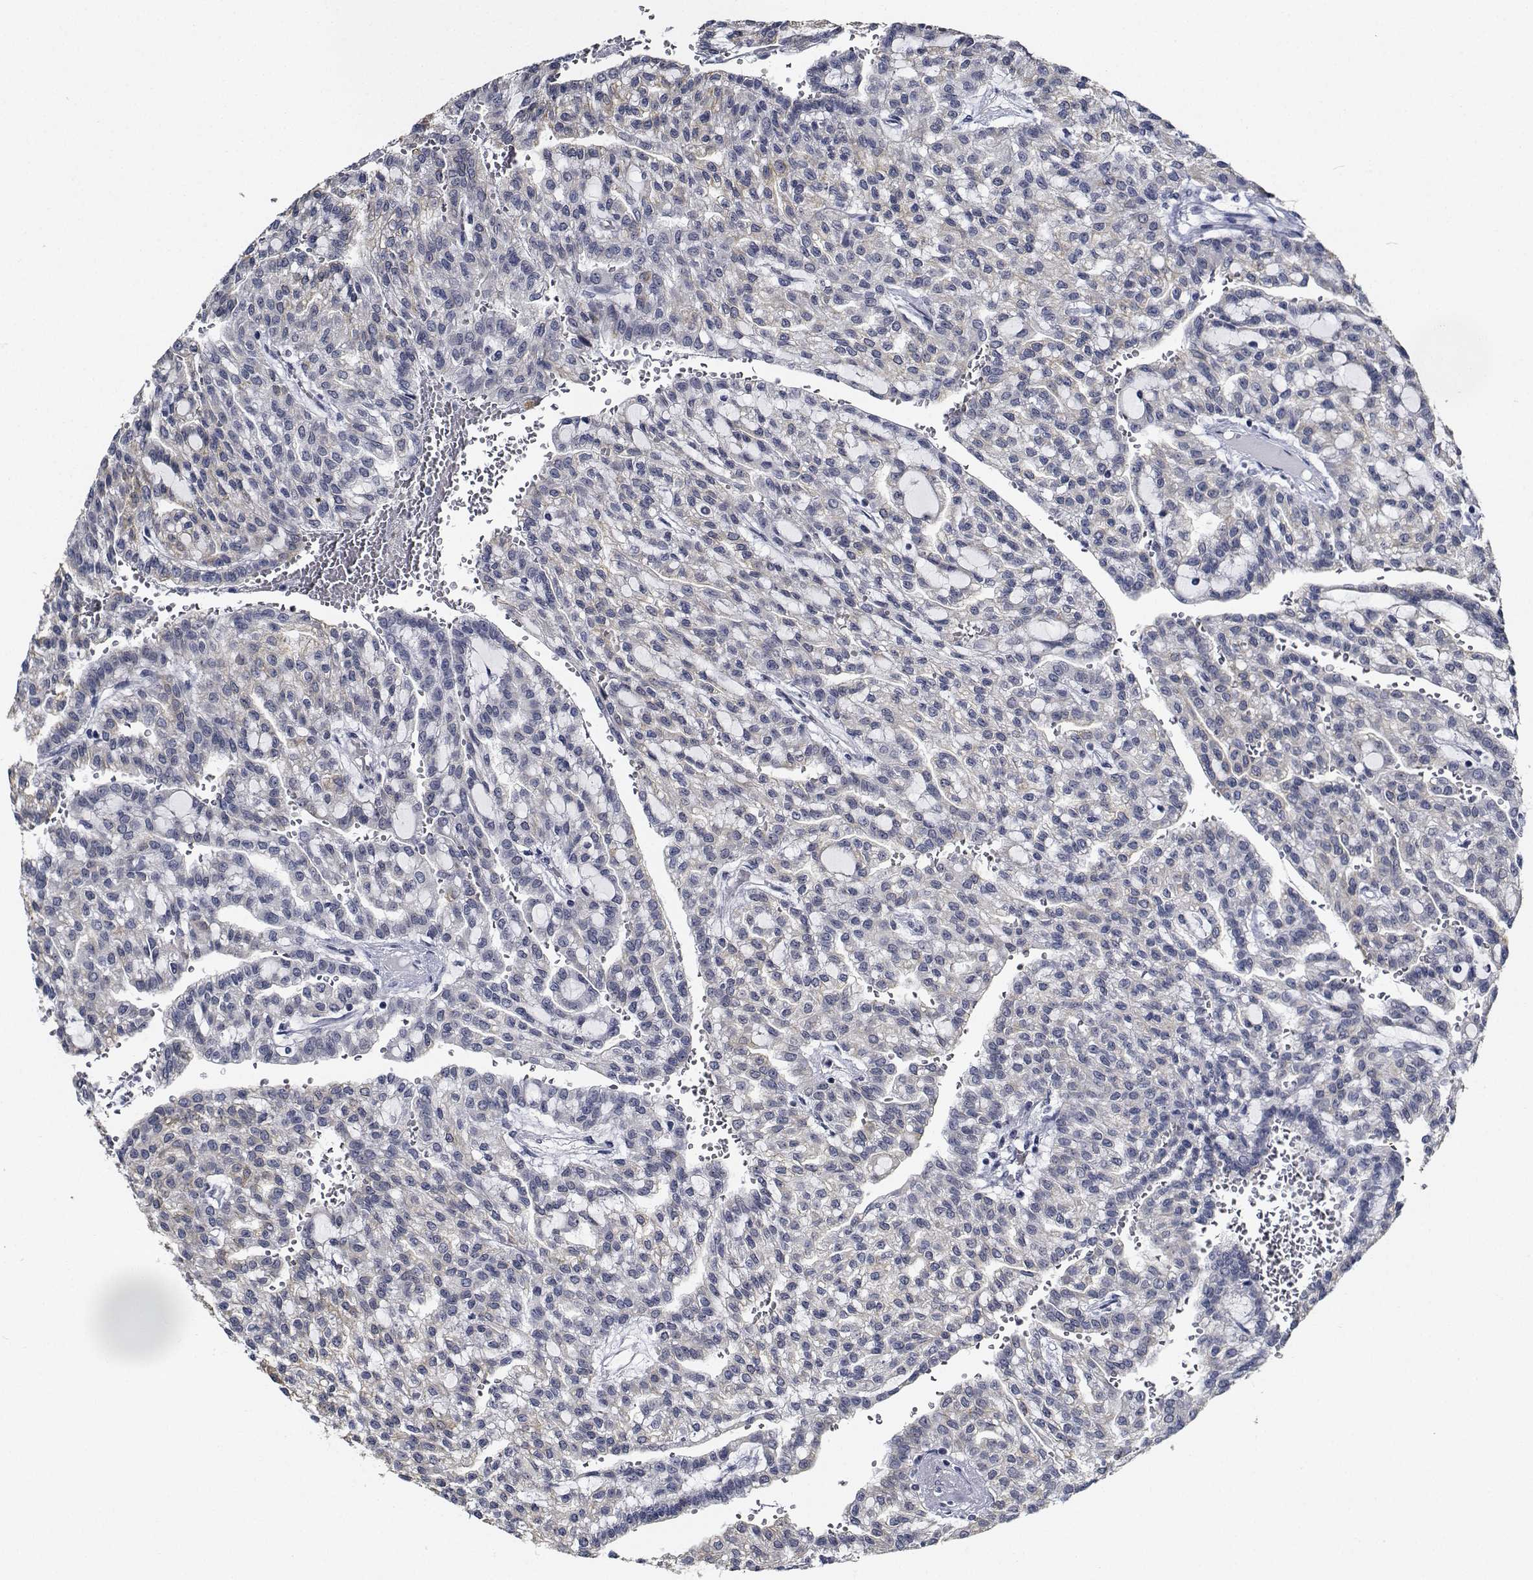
{"staining": {"intensity": "negative", "quantity": "none", "location": "none"}, "tissue": "renal cancer", "cell_type": "Tumor cells", "image_type": "cancer", "snomed": [{"axis": "morphology", "description": "Adenocarcinoma, NOS"}, {"axis": "topography", "description": "Kidney"}], "caption": "The immunohistochemistry photomicrograph has no significant expression in tumor cells of renal cancer tissue. (Brightfield microscopy of DAB (3,3'-diaminobenzidine) immunohistochemistry at high magnification).", "gene": "NVL", "patient": {"sex": "male", "age": 63}}